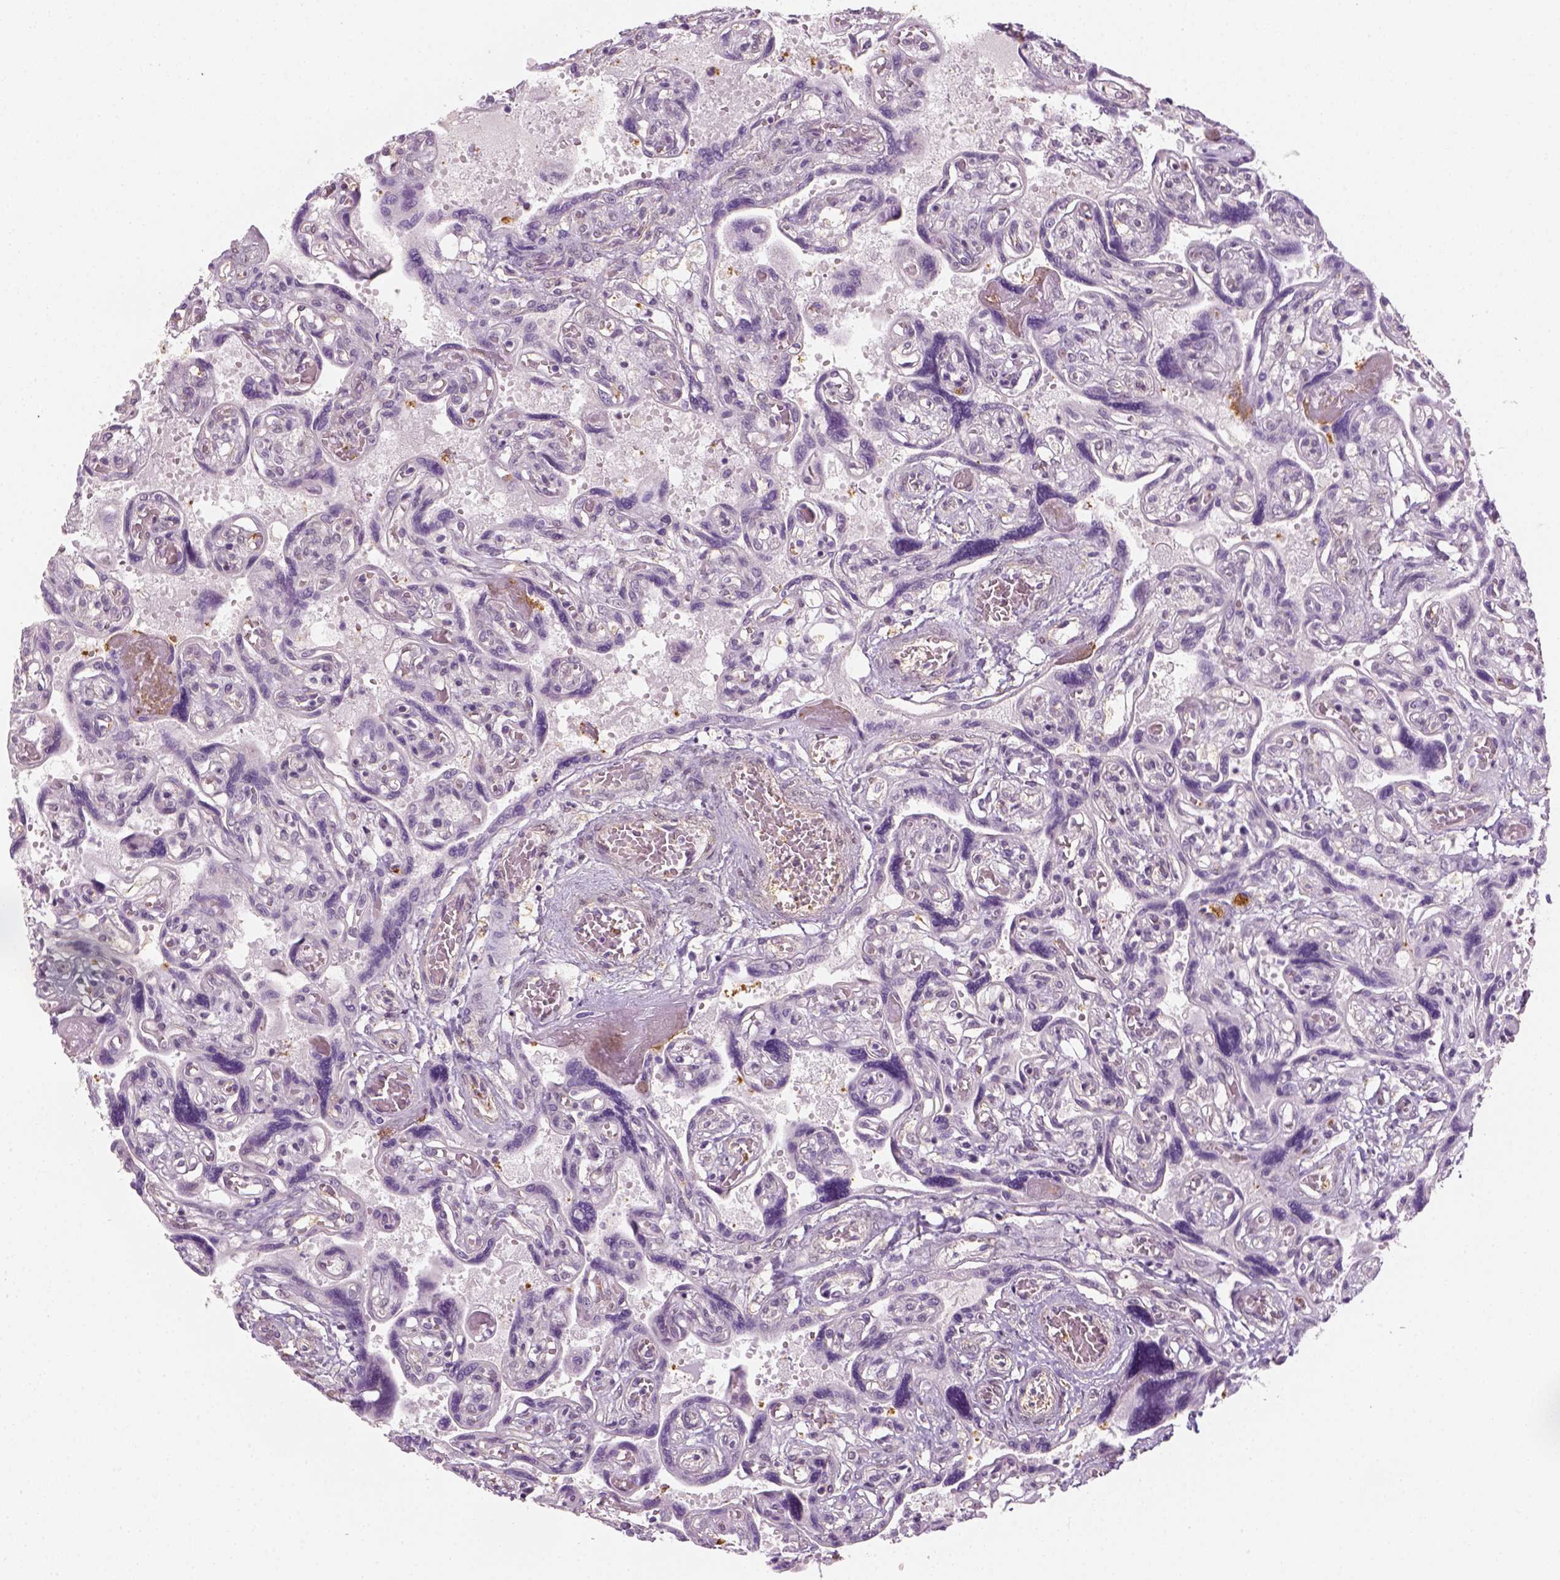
{"staining": {"intensity": "negative", "quantity": "none", "location": "none"}, "tissue": "placenta", "cell_type": "Decidual cells", "image_type": "normal", "snomed": [{"axis": "morphology", "description": "Normal tissue, NOS"}, {"axis": "topography", "description": "Placenta"}], "caption": "Decidual cells show no significant expression in unremarkable placenta. Brightfield microscopy of IHC stained with DAB (3,3'-diaminobenzidine) (brown) and hematoxylin (blue), captured at high magnification.", "gene": "FAM163B", "patient": {"sex": "female", "age": 32}}